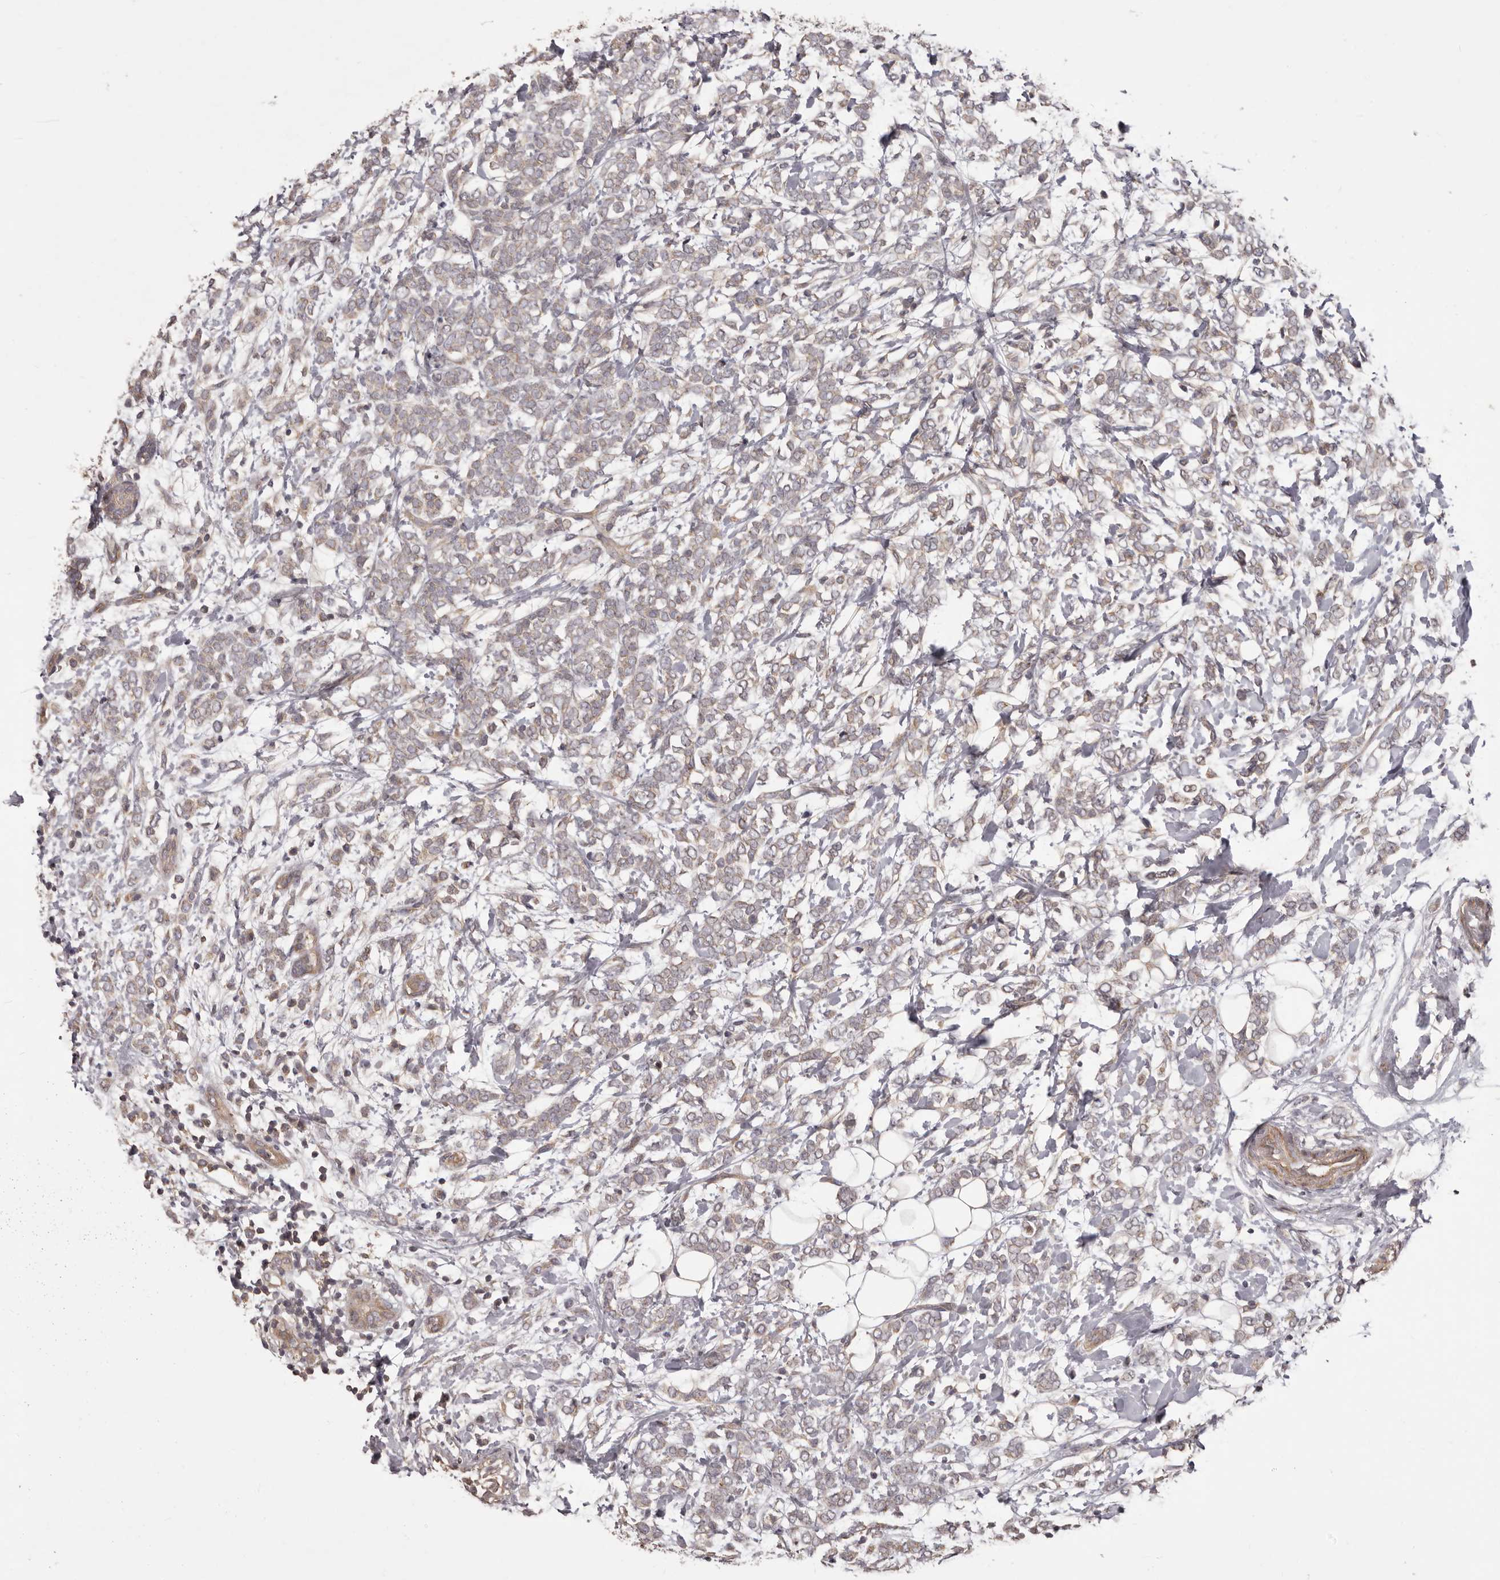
{"staining": {"intensity": "weak", "quantity": "25%-75%", "location": "cytoplasmic/membranous"}, "tissue": "breast cancer", "cell_type": "Tumor cells", "image_type": "cancer", "snomed": [{"axis": "morphology", "description": "Normal tissue, NOS"}, {"axis": "morphology", "description": "Lobular carcinoma"}, {"axis": "topography", "description": "Breast"}], "caption": "Immunohistochemistry (IHC) (DAB) staining of human breast cancer (lobular carcinoma) displays weak cytoplasmic/membranous protein staining in about 25%-75% of tumor cells.", "gene": "HRH1", "patient": {"sex": "female", "age": 47}}